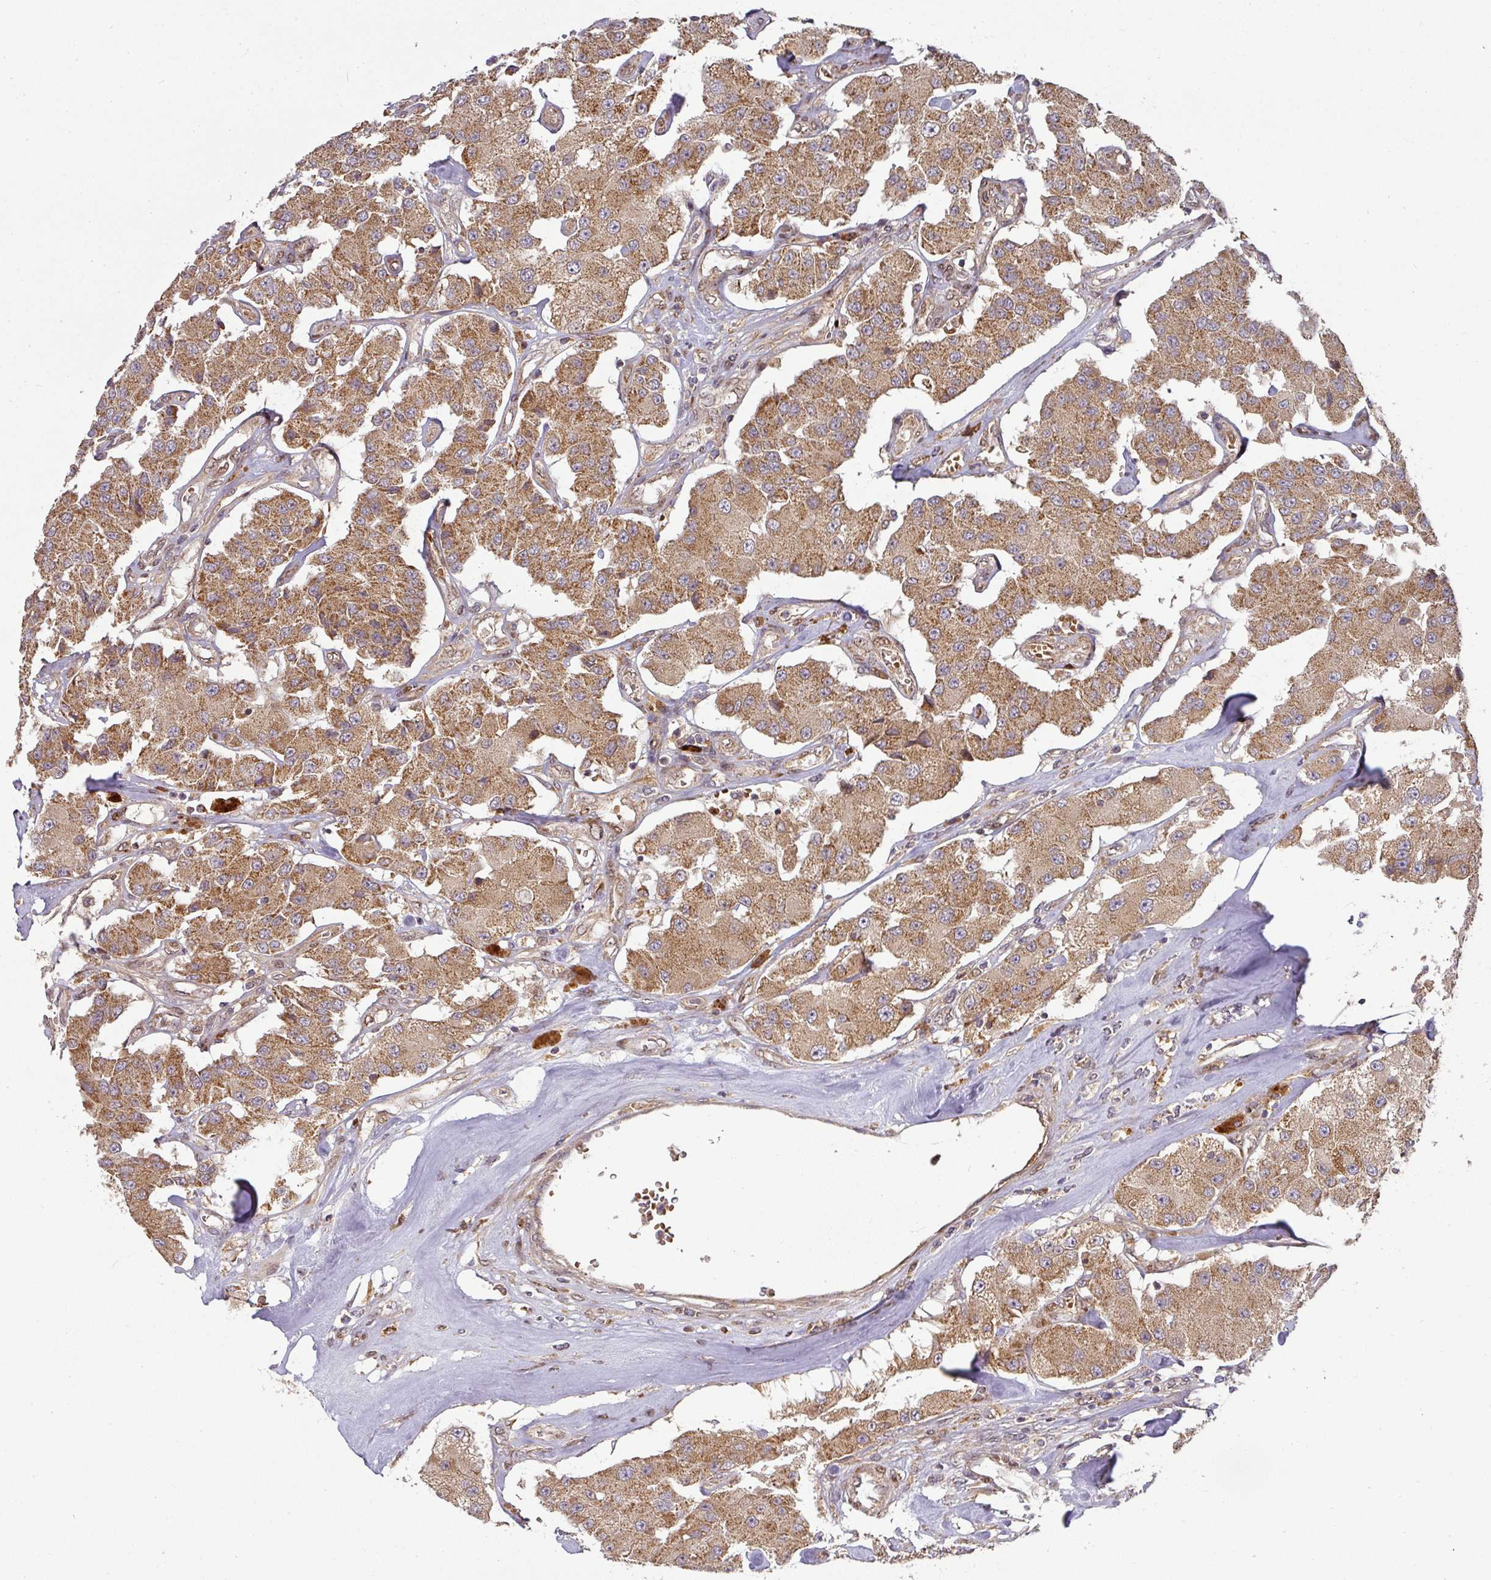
{"staining": {"intensity": "moderate", "quantity": ">75%", "location": "cytoplasmic/membranous"}, "tissue": "carcinoid", "cell_type": "Tumor cells", "image_type": "cancer", "snomed": [{"axis": "morphology", "description": "Carcinoid, malignant, NOS"}, {"axis": "topography", "description": "Pancreas"}], "caption": "Human malignant carcinoid stained for a protein (brown) exhibits moderate cytoplasmic/membranous positive expression in approximately >75% of tumor cells.", "gene": "MALSU1", "patient": {"sex": "male", "age": 41}}